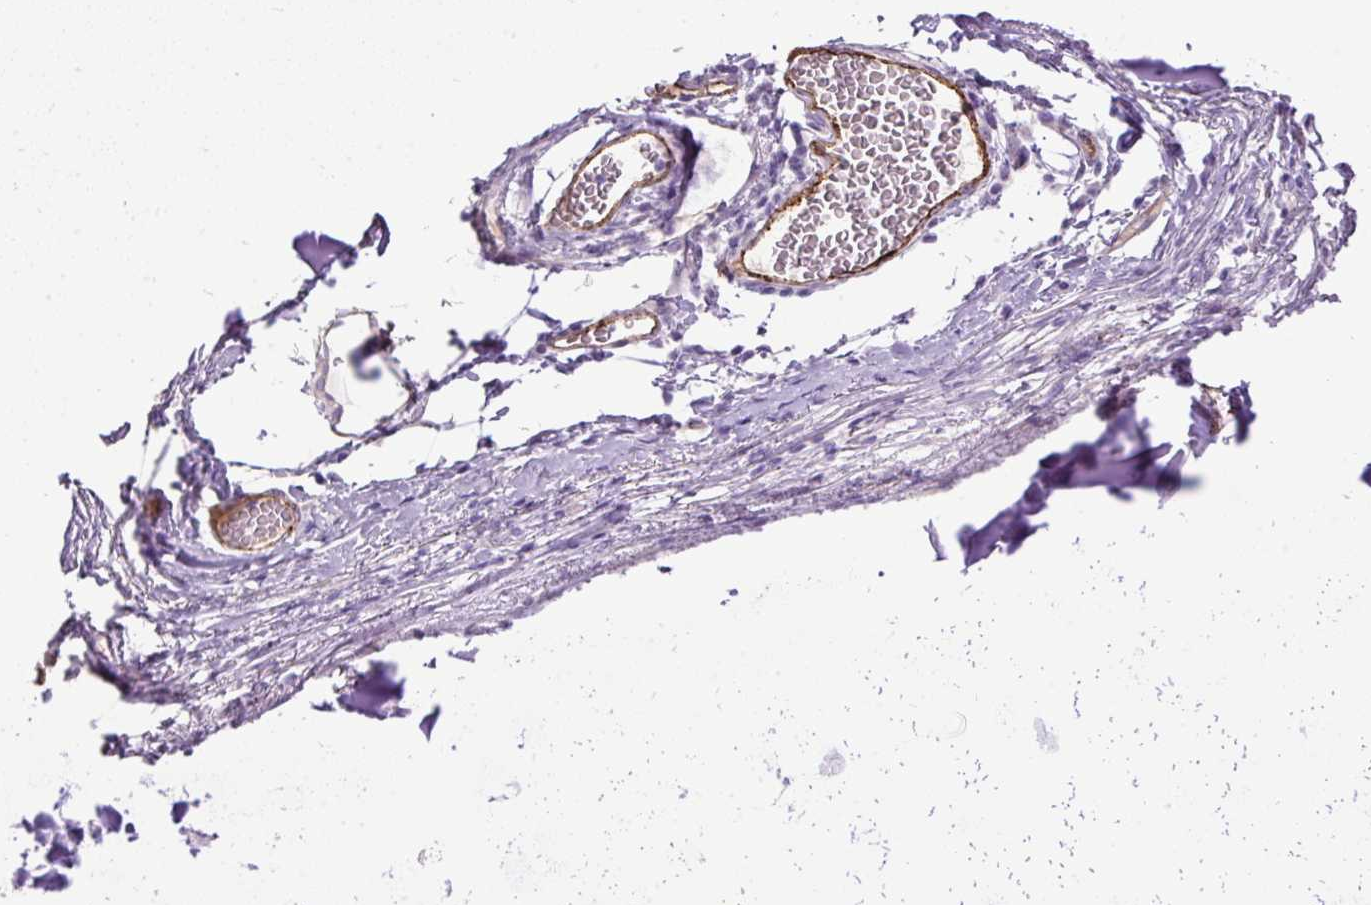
{"staining": {"intensity": "negative", "quantity": "none", "location": "none"}, "tissue": "soft tissue", "cell_type": "Chondrocytes", "image_type": "normal", "snomed": [{"axis": "morphology", "description": "Normal tissue, NOS"}, {"axis": "topography", "description": "Cartilage tissue"}, {"axis": "topography", "description": "Bronchus"}], "caption": "An immunohistochemistry micrograph of normal soft tissue is shown. There is no staining in chondrocytes of soft tissue. (DAB IHC visualized using brightfield microscopy, high magnification).", "gene": "LEFTY1", "patient": {"sex": "male", "age": 56}}